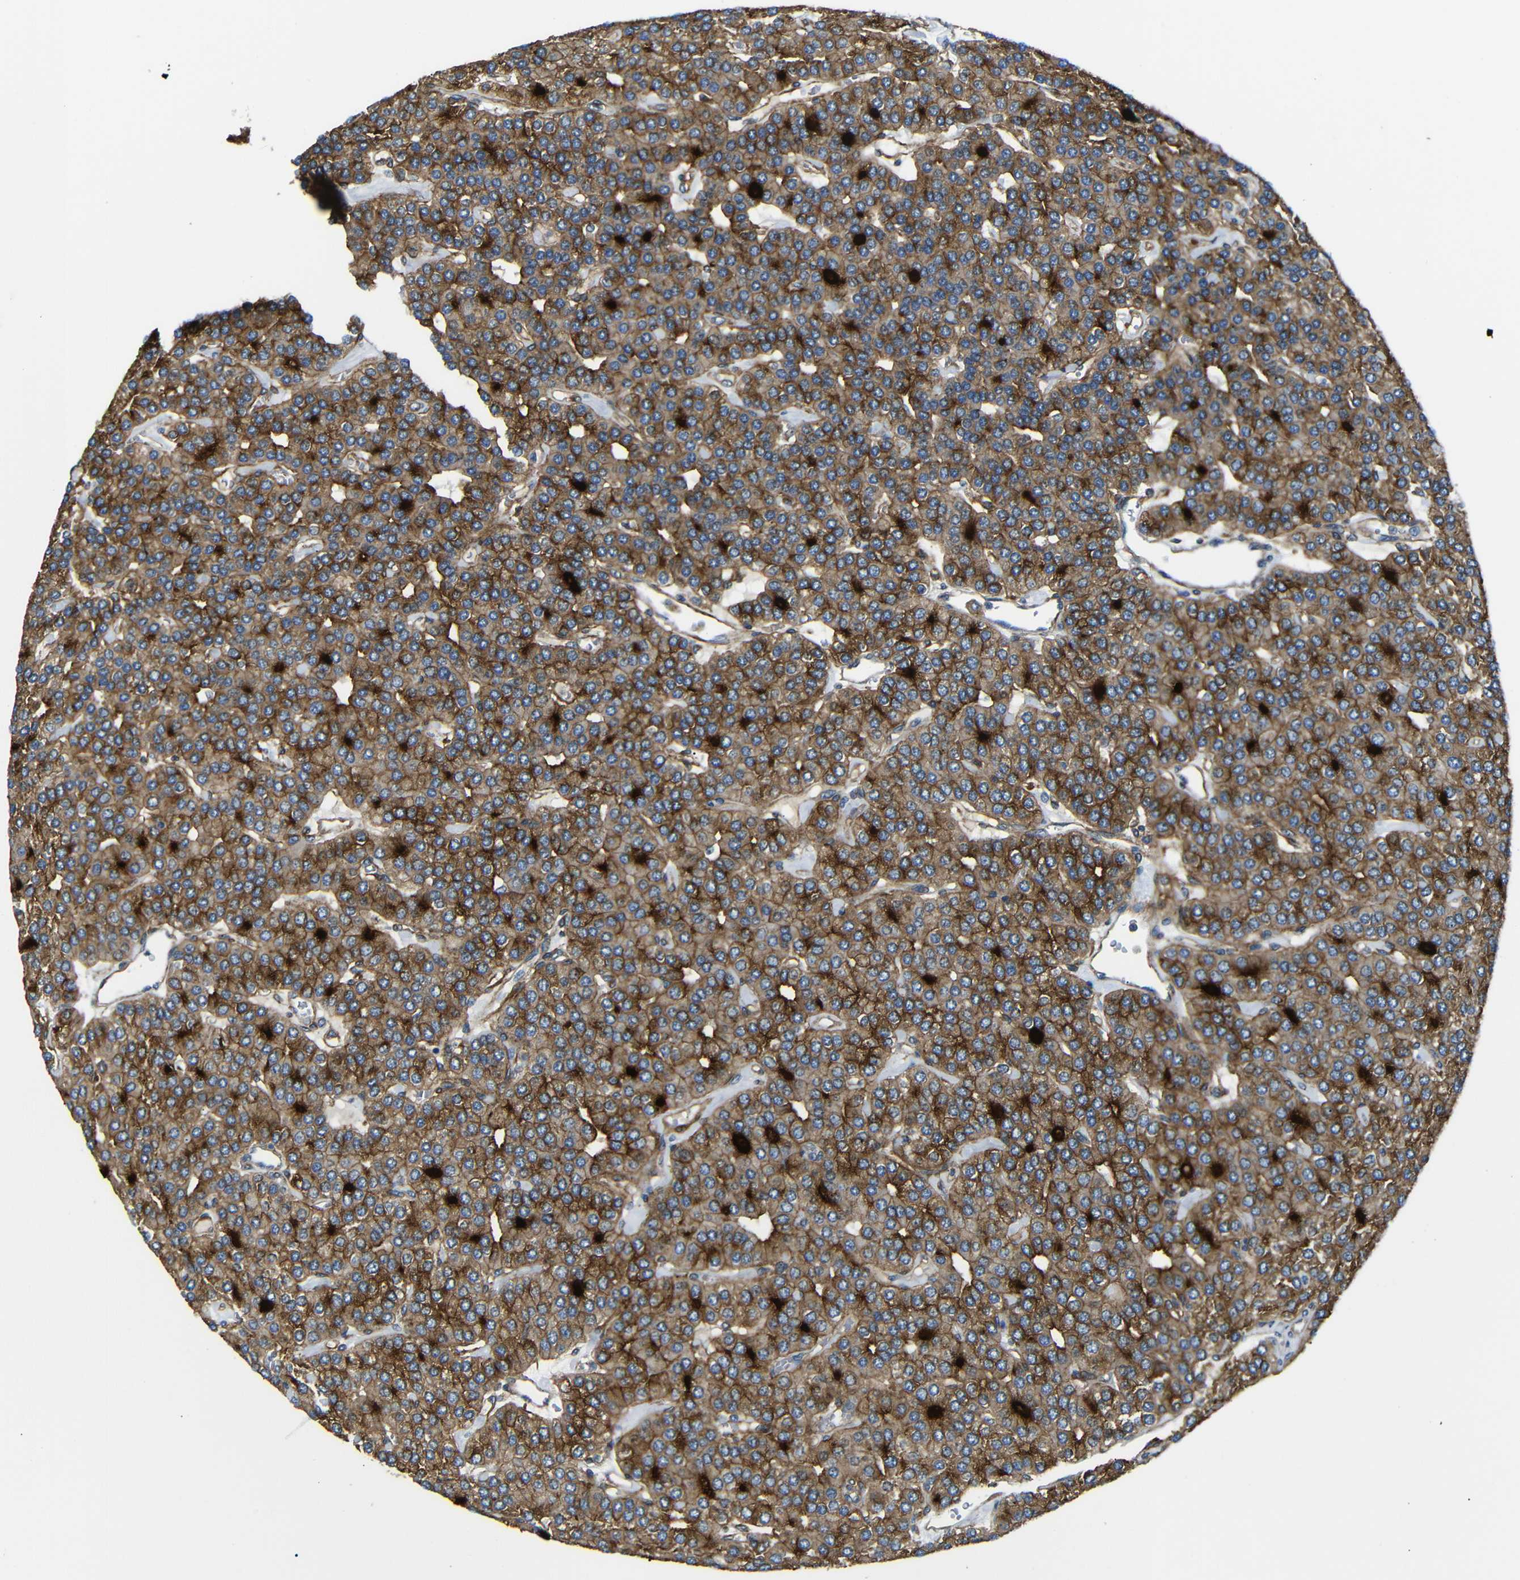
{"staining": {"intensity": "moderate", "quantity": ">75%", "location": "cytoplasmic/membranous"}, "tissue": "parathyroid gland", "cell_type": "Glandular cells", "image_type": "normal", "snomed": [{"axis": "morphology", "description": "Normal tissue, NOS"}, {"axis": "morphology", "description": "Adenoma, NOS"}, {"axis": "topography", "description": "Parathyroid gland"}], "caption": "DAB (3,3'-diaminobenzidine) immunohistochemical staining of unremarkable human parathyroid gland demonstrates moderate cytoplasmic/membranous protein expression in about >75% of glandular cells.", "gene": "MYO1B", "patient": {"sex": "female", "age": 86}}